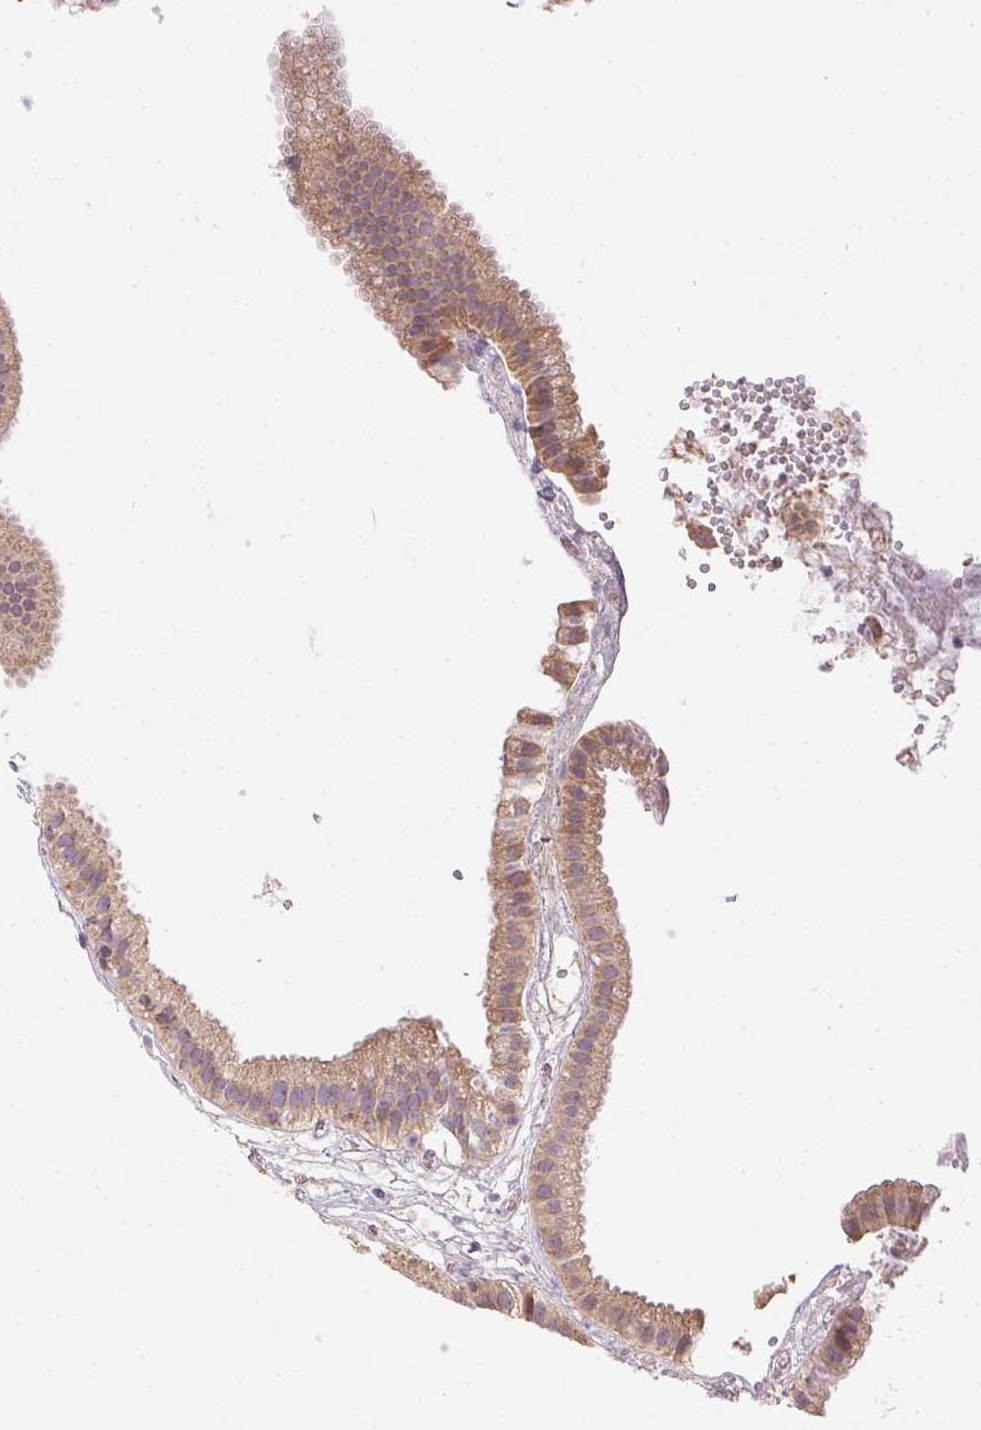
{"staining": {"intensity": "weak", "quantity": ">75%", "location": "cytoplasmic/membranous"}, "tissue": "gallbladder", "cell_type": "Glandular cells", "image_type": "normal", "snomed": [{"axis": "morphology", "description": "Normal tissue, NOS"}, {"axis": "topography", "description": "Gallbladder"}], "caption": "Unremarkable gallbladder reveals weak cytoplasmic/membranous staining in about >75% of glandular cells.", "gene": "REV3L", "patient": {"sex": "female", "age": 63}}